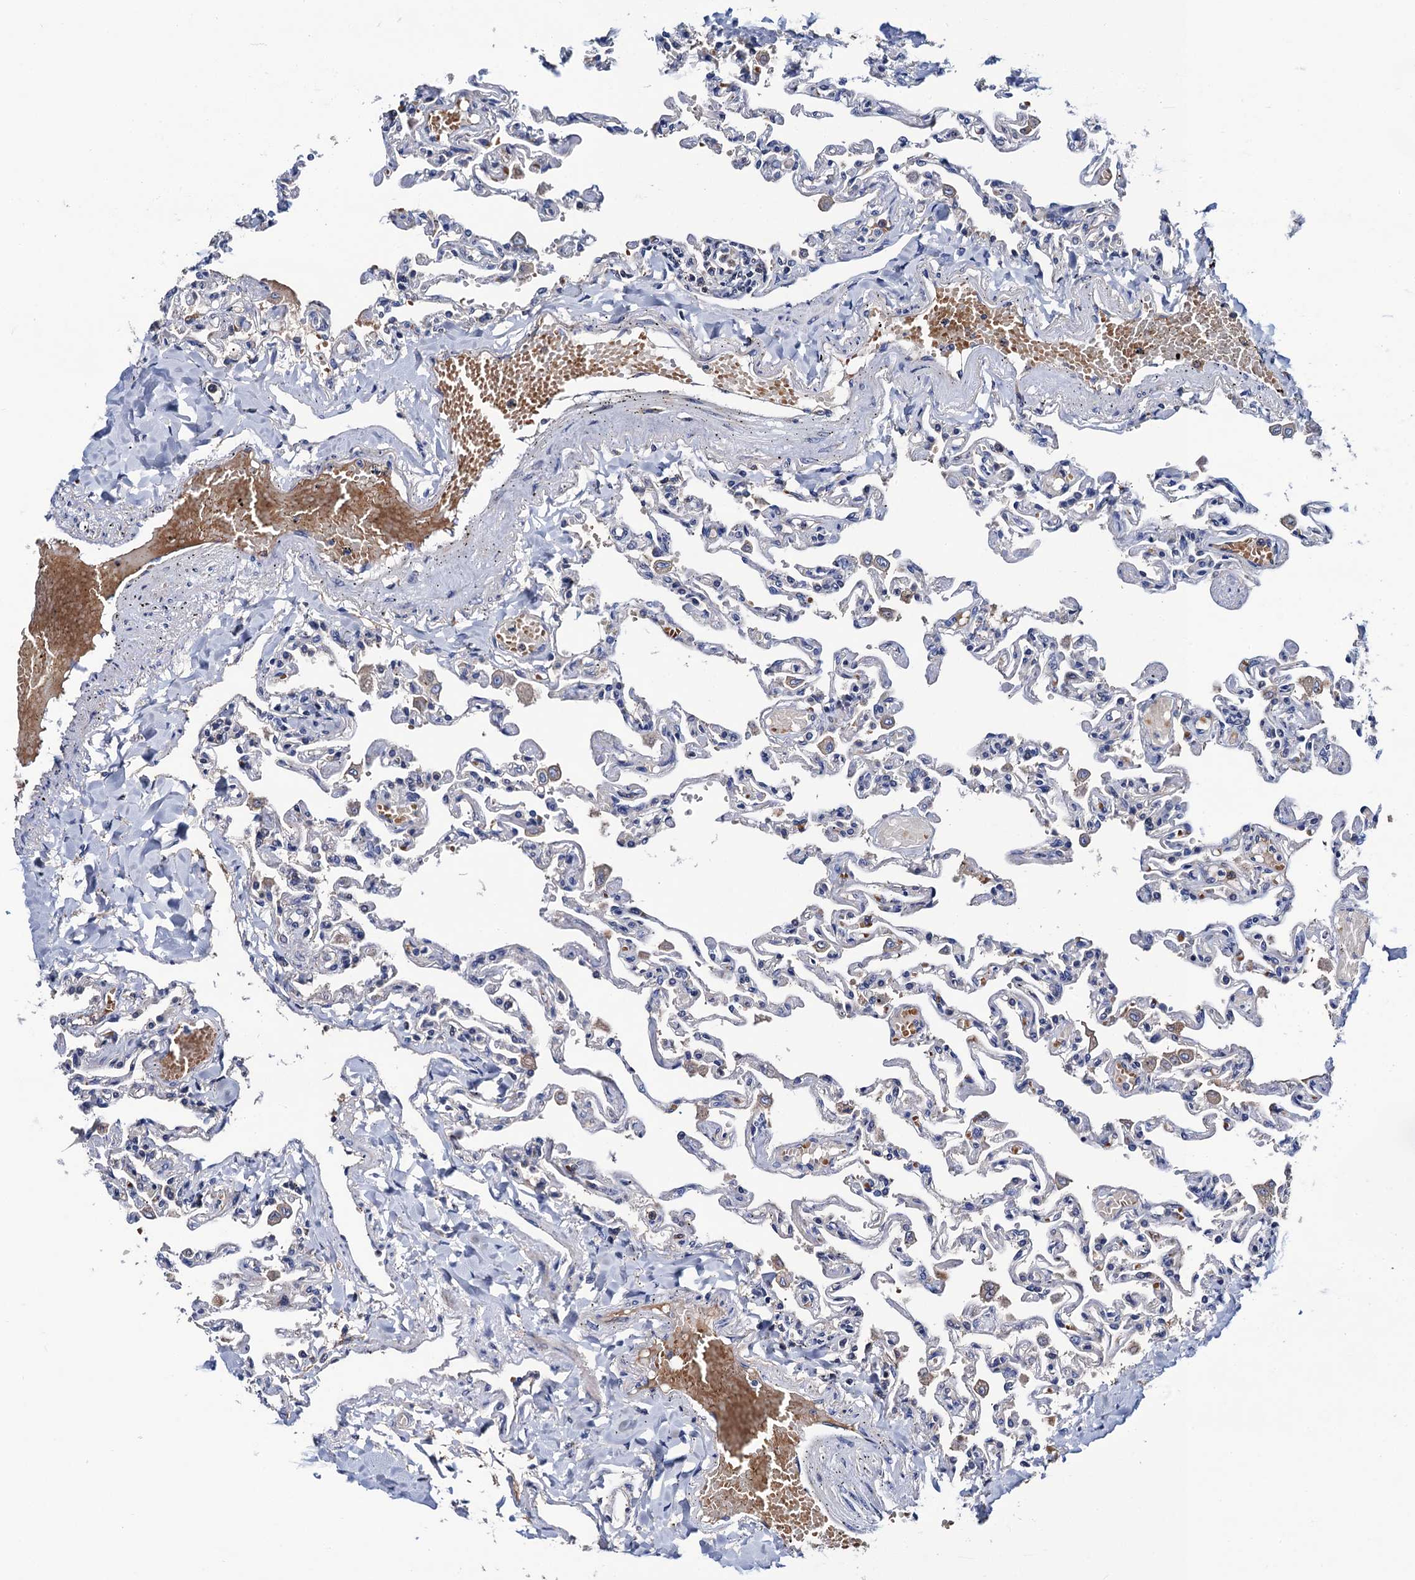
{"staining": {"intensity": "negative", "quantity": "none", "location": "none"}, "tissue": "lung", "cell_type": "Alveolar cells", "image_type": "normal", "snomed": [{"axis": "morphology", "description": "Normal tissue, NOS"}, {"axis": "topography", "description": "Lung"}], "caption": "Immunohistochemistry of unremarkable lung shows no staining in alveolar cells.", "gene": "TRMT112", "patient": {"sex": "male", "age": 21}}